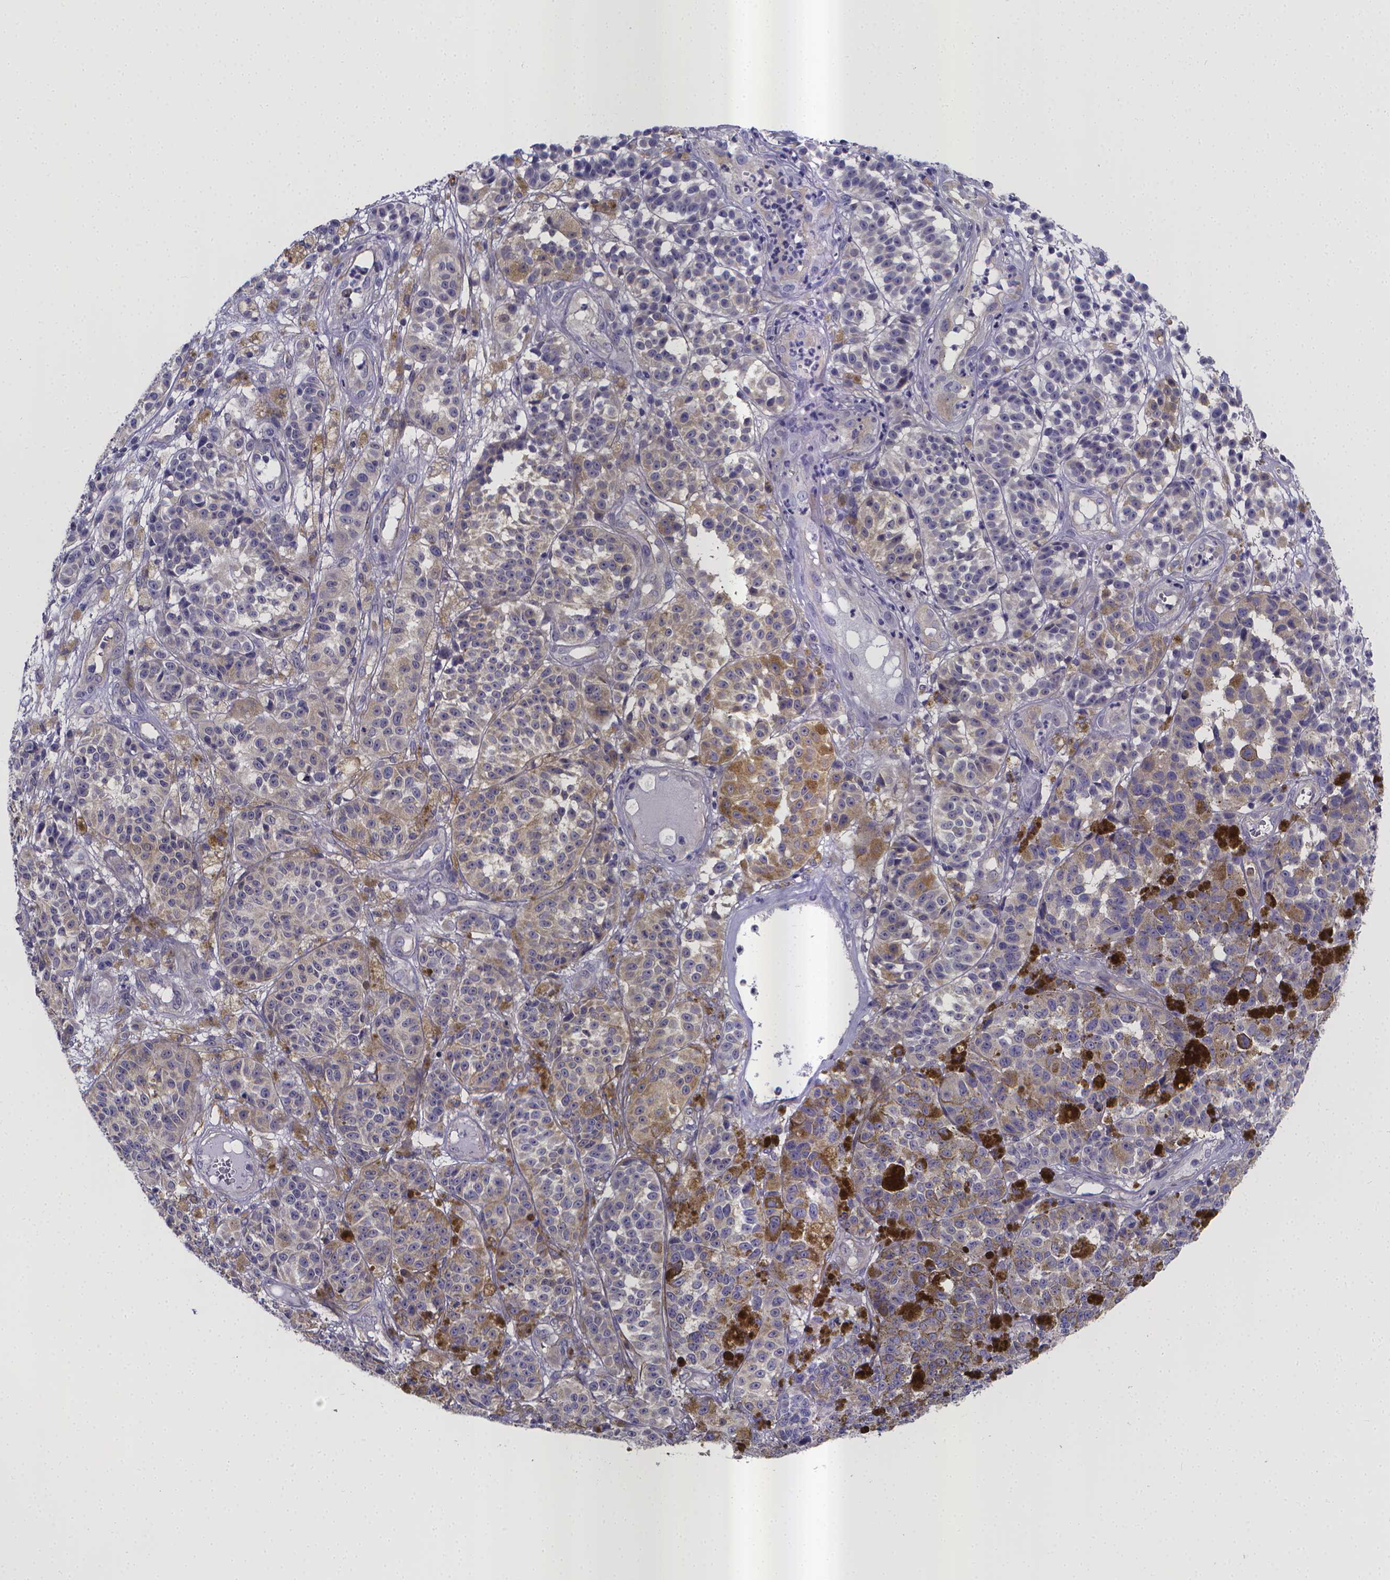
{"staining": {"intensity": "negative", "quantity": "none", "location": "none"}, "tissue": "melanoma", "cell_type": "Tumor cells", "image_type": "cancer", "snomed": [{"axis": "morphology", "description": "Malignant melanoma, NOS"}, {"axis": "topography", "description": "Skin"}], "caption": "This is an immunohistochemistry histopathology image of human melanoma. There is no expression in tumor cells.", "gene": "RERG", "patient": {"sex": "female", "age": 58}}